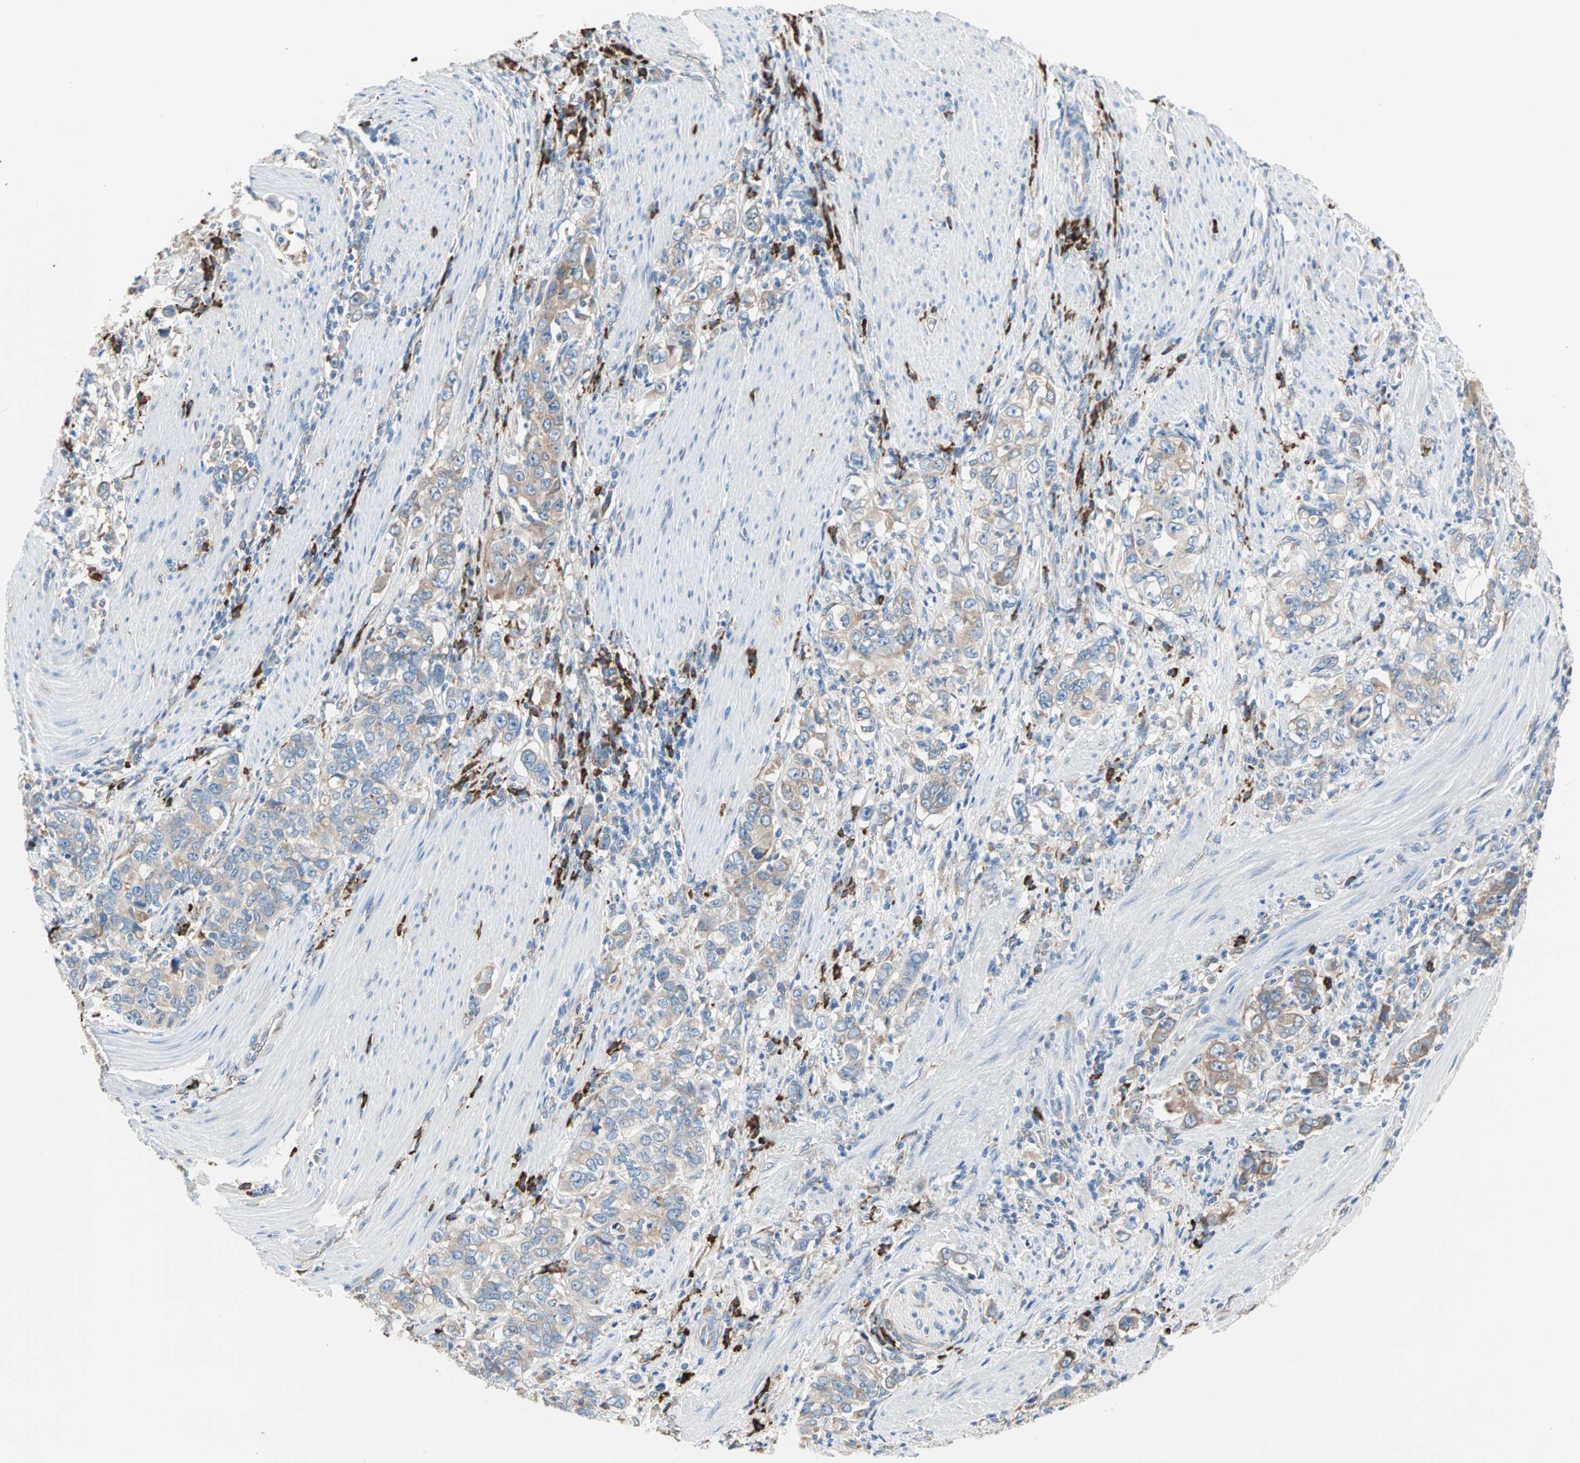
{"staining": {"intensity": "weak", "quantity": ">75%", "location": "cytoplasmic/membranous"}, "tissue": "stomach cancer", "cell_type": "Tumor cells", "image_type": "cancer", "snomed": [{"axis": "morphology", "description": "Adenocarcinoma, NOS"}, {"axis": "topography", "description": "Stomach, lower"}], "caption": "Immunohistochemical staining of adenocarcinoma (stomach) reveals low levels of weak cytoplasmic/membranous protein positivity in about >75% of tumor cells. Nuclei are stained in blue.", "gene": "PLCXD1", "patient": {"sex": "female", "age": 72}}